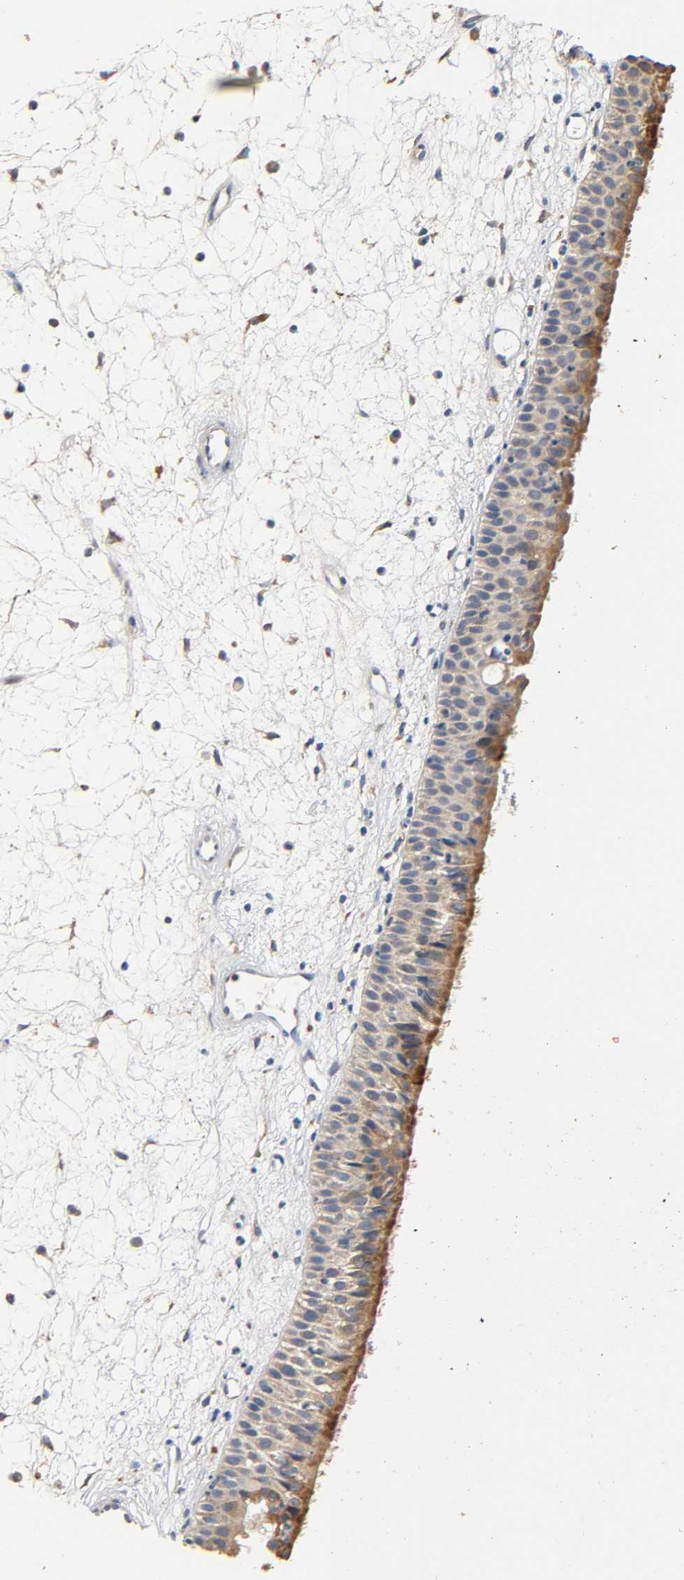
{"staining": {"intensity": "moderate", "quantity": ">75%", "location": "cytoplasmic/membranous"}, "tissue": "nasopharynx", "cell_type": "Respiratory epithelial cells", "image_type": "normal", "snomed": [{"axis": "morphology", "description": "Normal tissue, NOS"}, {"axis": "topography", "description": "Nasopharynx"}], "caption": "IHC micrograph of unremarkable nasopharynx: human nasopharynx stained using immunohistochemistry displays medium levels of moderate protein expression localized specifically in the cytoplasmic/membranous of respiratory epithelial cells, appearing as a cytoplasmic/membranous brown color.", "gene": "NDUFS3", "patient": {"sex": "female", "age": 54}}